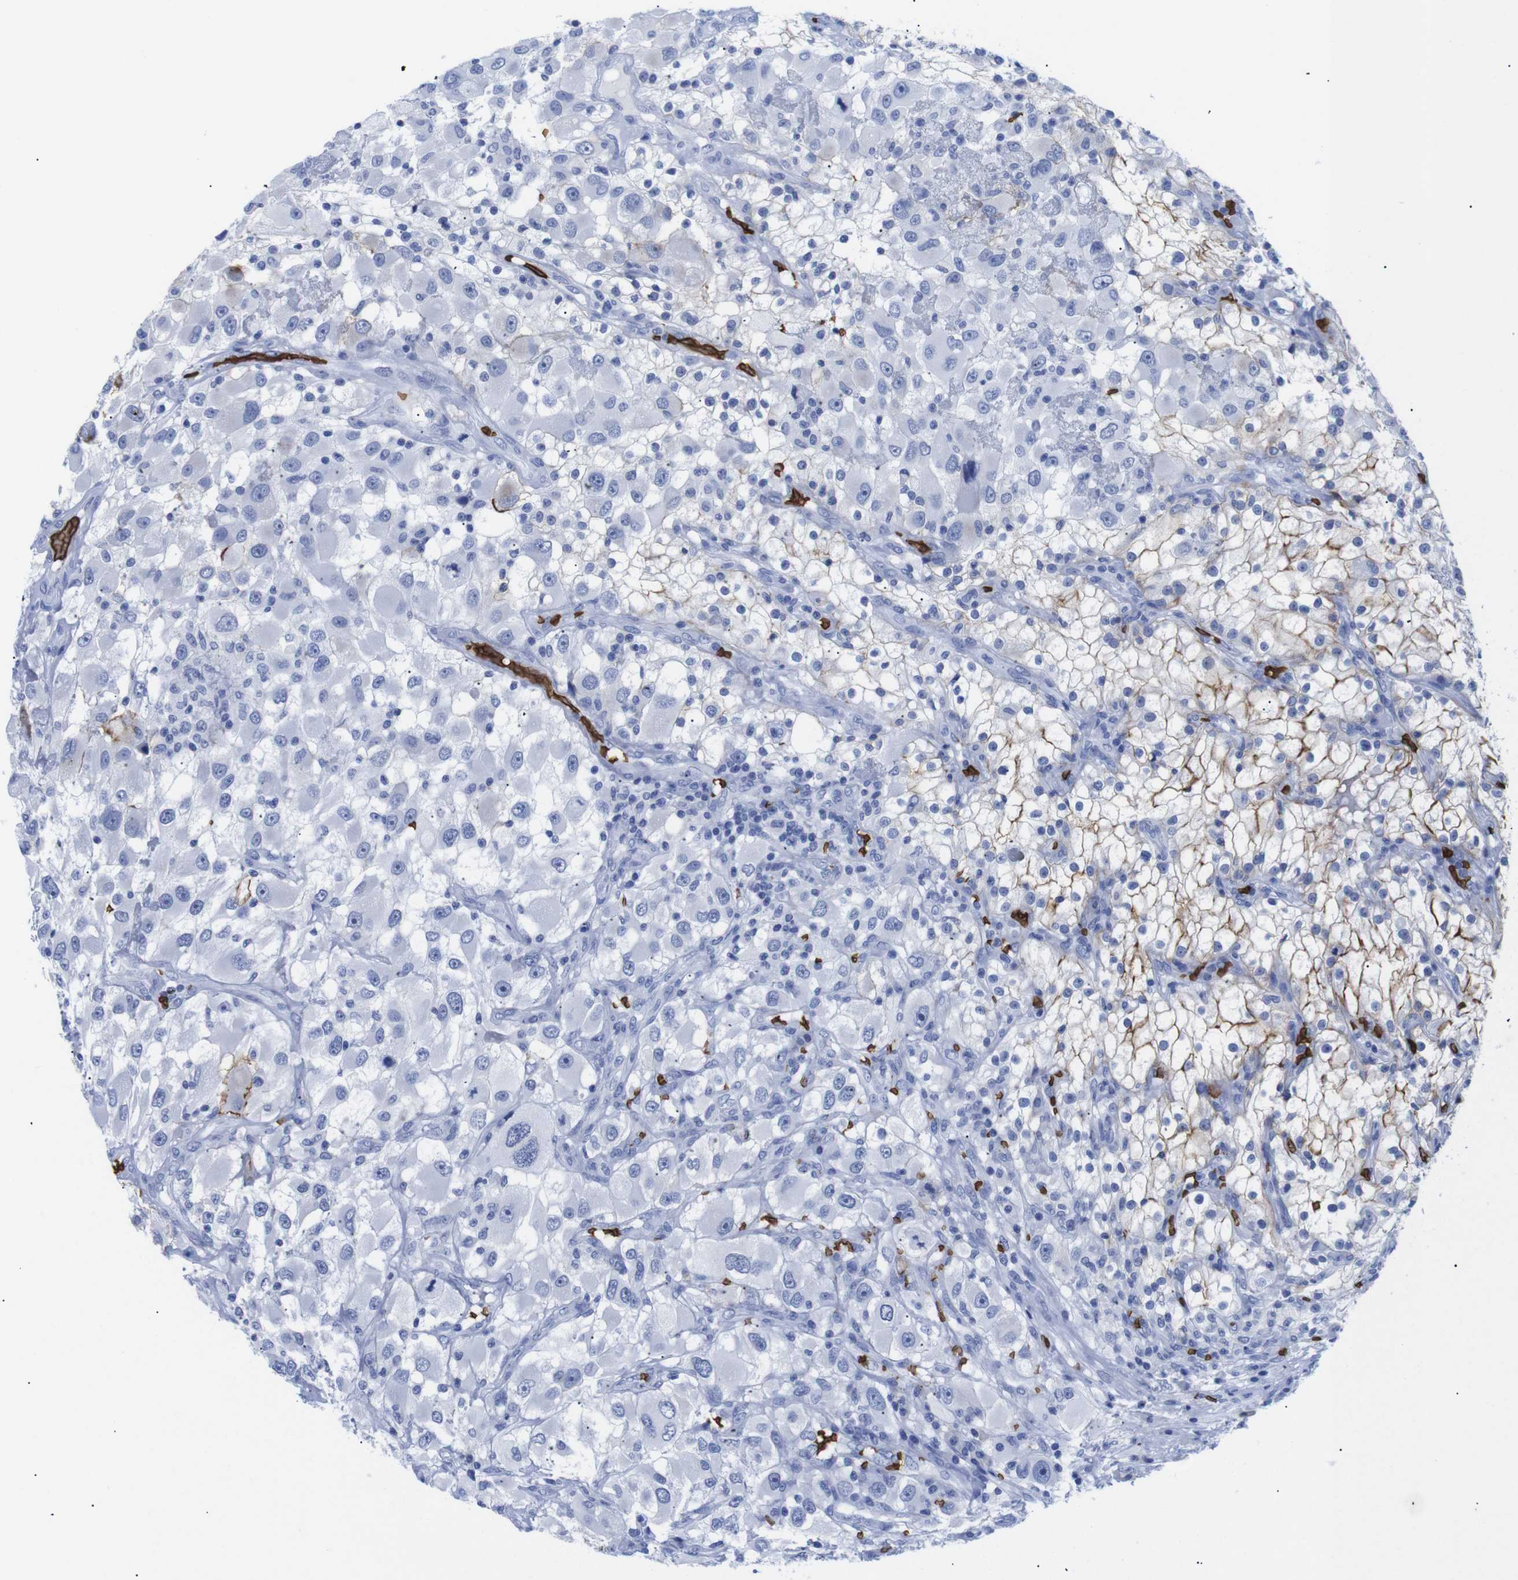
{"staining": {"intensity": "negative", "quantity": "none", "location": "none"}, "tissue": "renal cancer", "cell_type": "Tumor cells", "image_type": "cancer", "snomed": [{"axis": "morphology", "description": "Adenocarcinoma, NOS"}, {"axis": "topography", "description": "Kidney"}], "caption": "Immunohistochemistry of renal adenocarcinoma shows no positivity in tumor cells.", "gene": "S1PR2", "patient": {"sex": "female", "age": 52}}